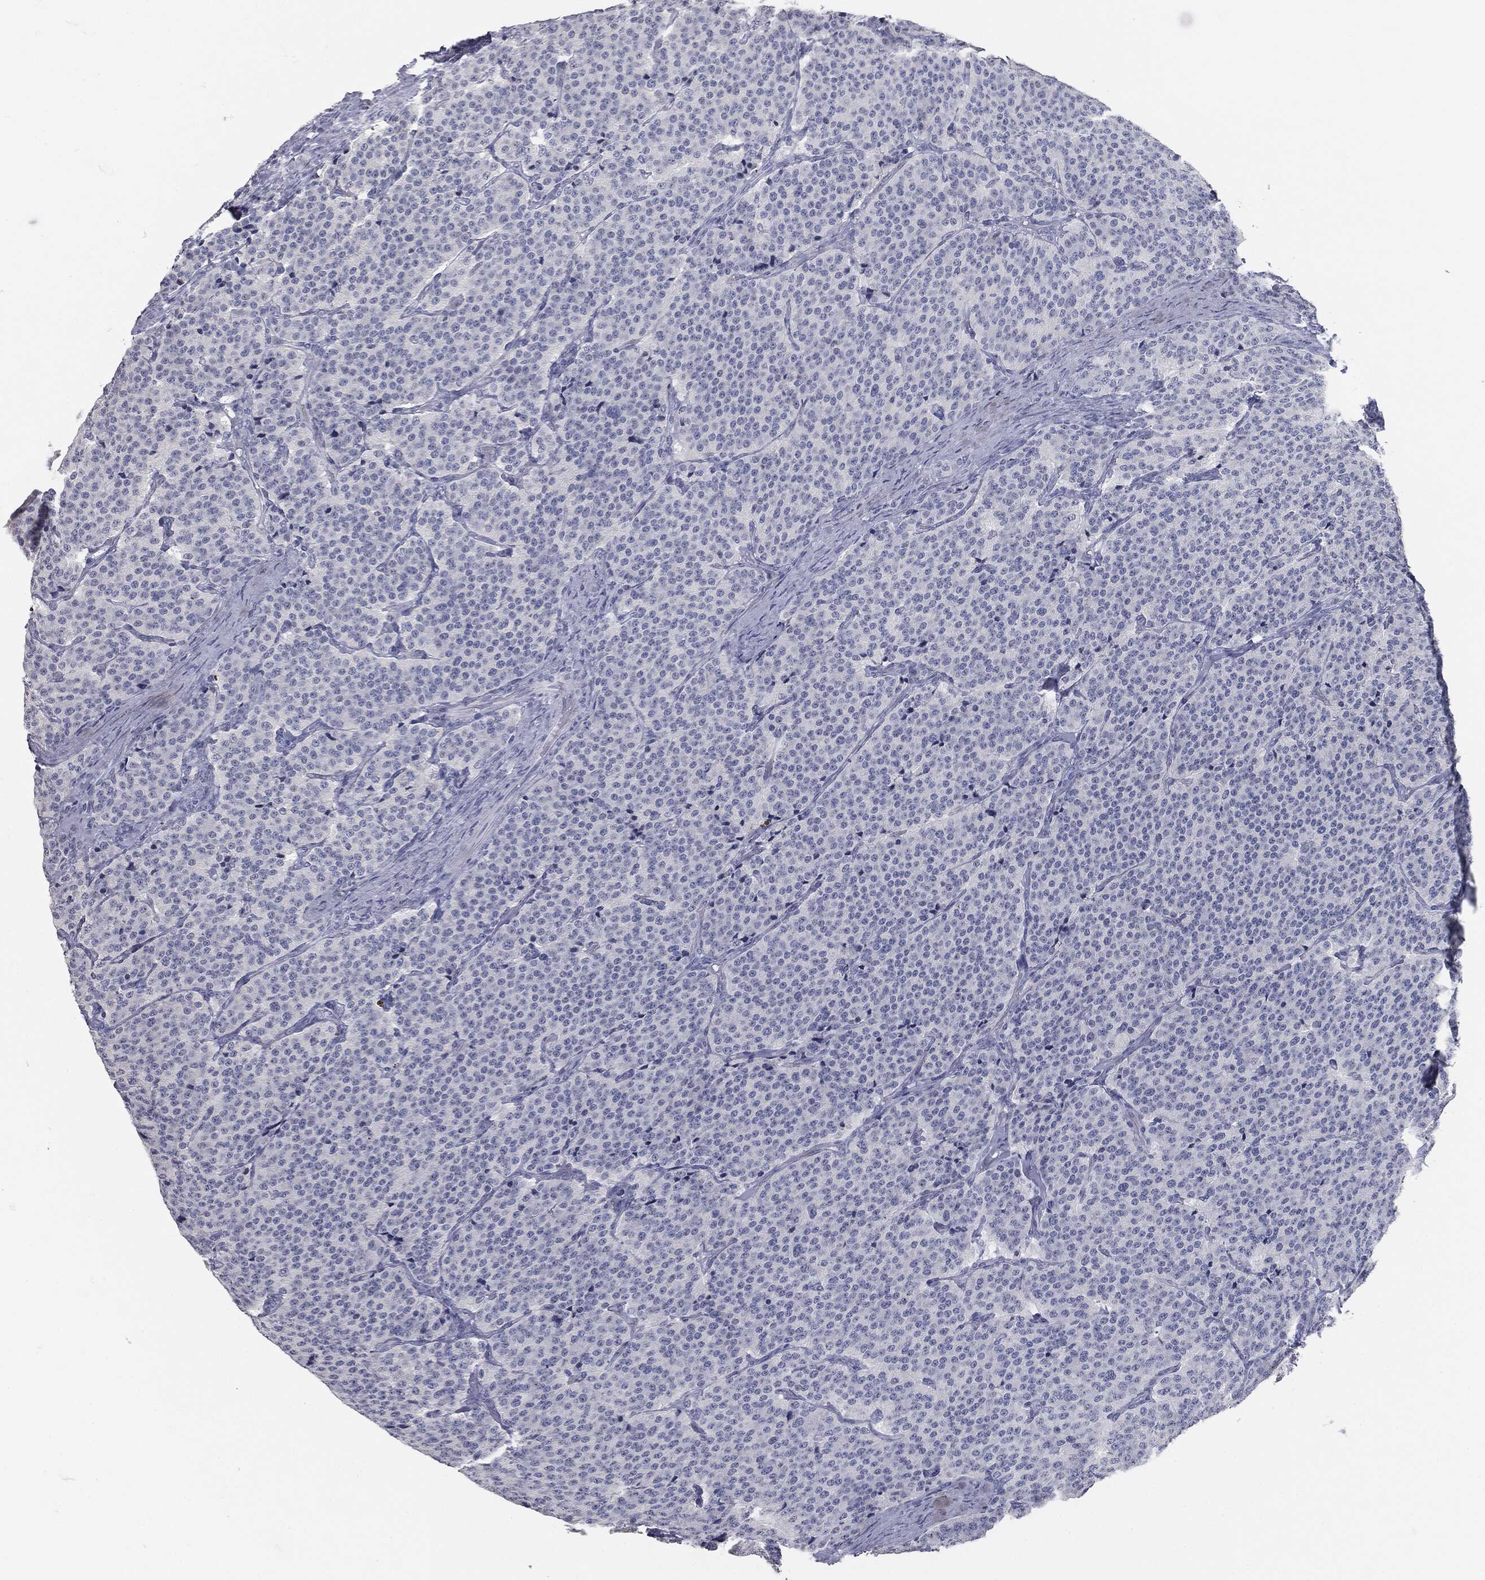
{"staining": {"intensity": "negative", "quantity": "none", "location": "none"}, "tissue": "carcinoid", "cell_type": "Tumor cells", "image_type": "cancer", "snomed": [{"axis": "morphology", "description": "Carcinoid, malignant, NOS"}, {"axis": "topography", "description": "Small intestine"}], "caption": "Carcinoid (malignant) stained for a protein using immunohistochemistry exhibits no staining tumor cells.", "gene": "PRAME", "patient": {"sex": "female", "age": 58}}